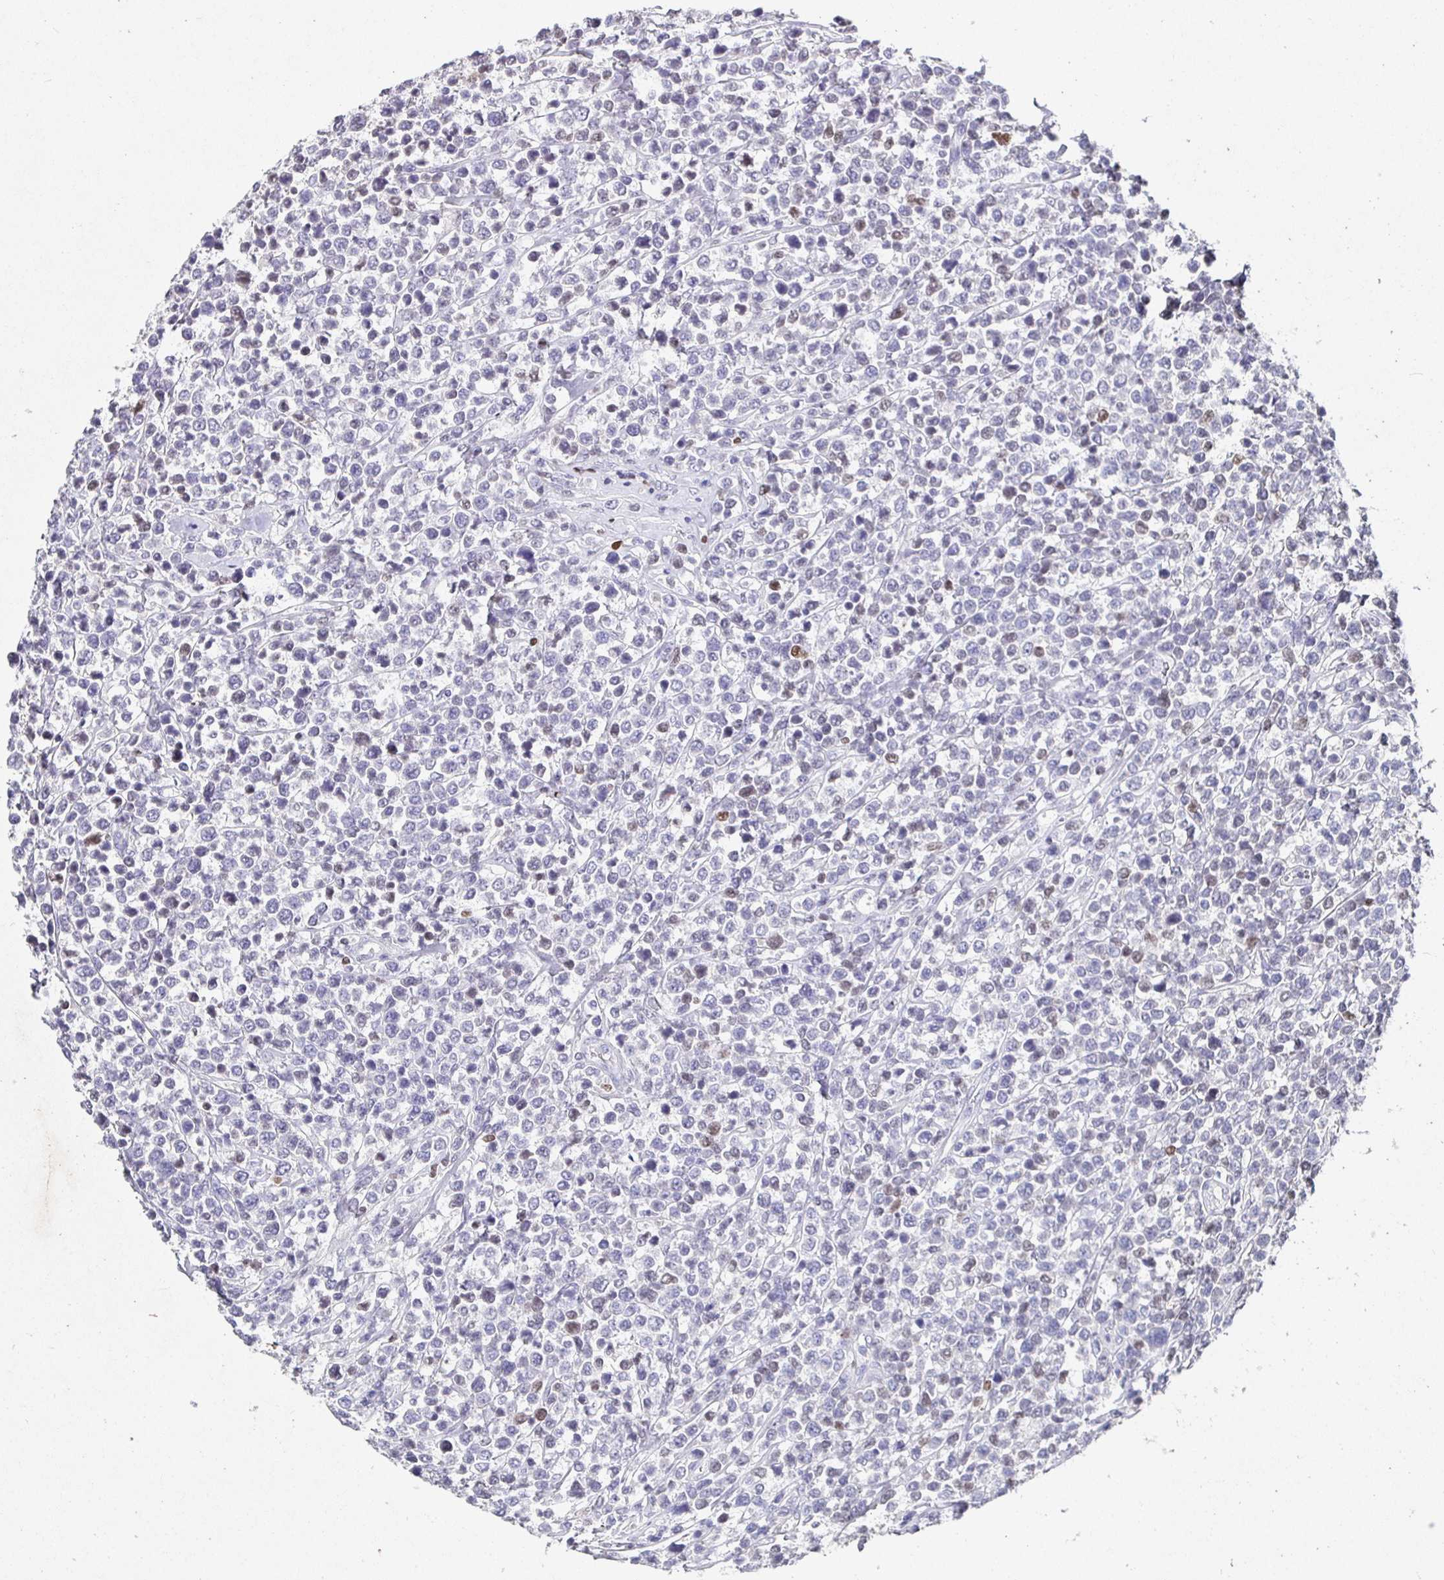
{"staining": {"intensity": "negative", "quantity": "none", "location": "none"}, "tissue": "lymphoma", "cell_type": "Tumor cells", "image_type": "cancer", "snomed": [{"axis": "morphology", "description": "Malignant lymphoma, non-Hodgkin's type, High grade"}, {"axis": "topography", "description": "Soft tissue"}], "caption": "An immunohistochemistry (IHC) image of high-grade malignant lymphoma, non-Hodgkin's type is shown. There is no staining in tumor cells of high-grade malignant lymphoma, non-Hodgkin's type. Brightfield microscopy of immunohistochemistry stained with DAB (3,3'-diaminobenzidine) (brown) and hematoxylin (blue), captured at high magnification.", "gene": "SATB1", "patient": {"sex": "female", "age": 56}}